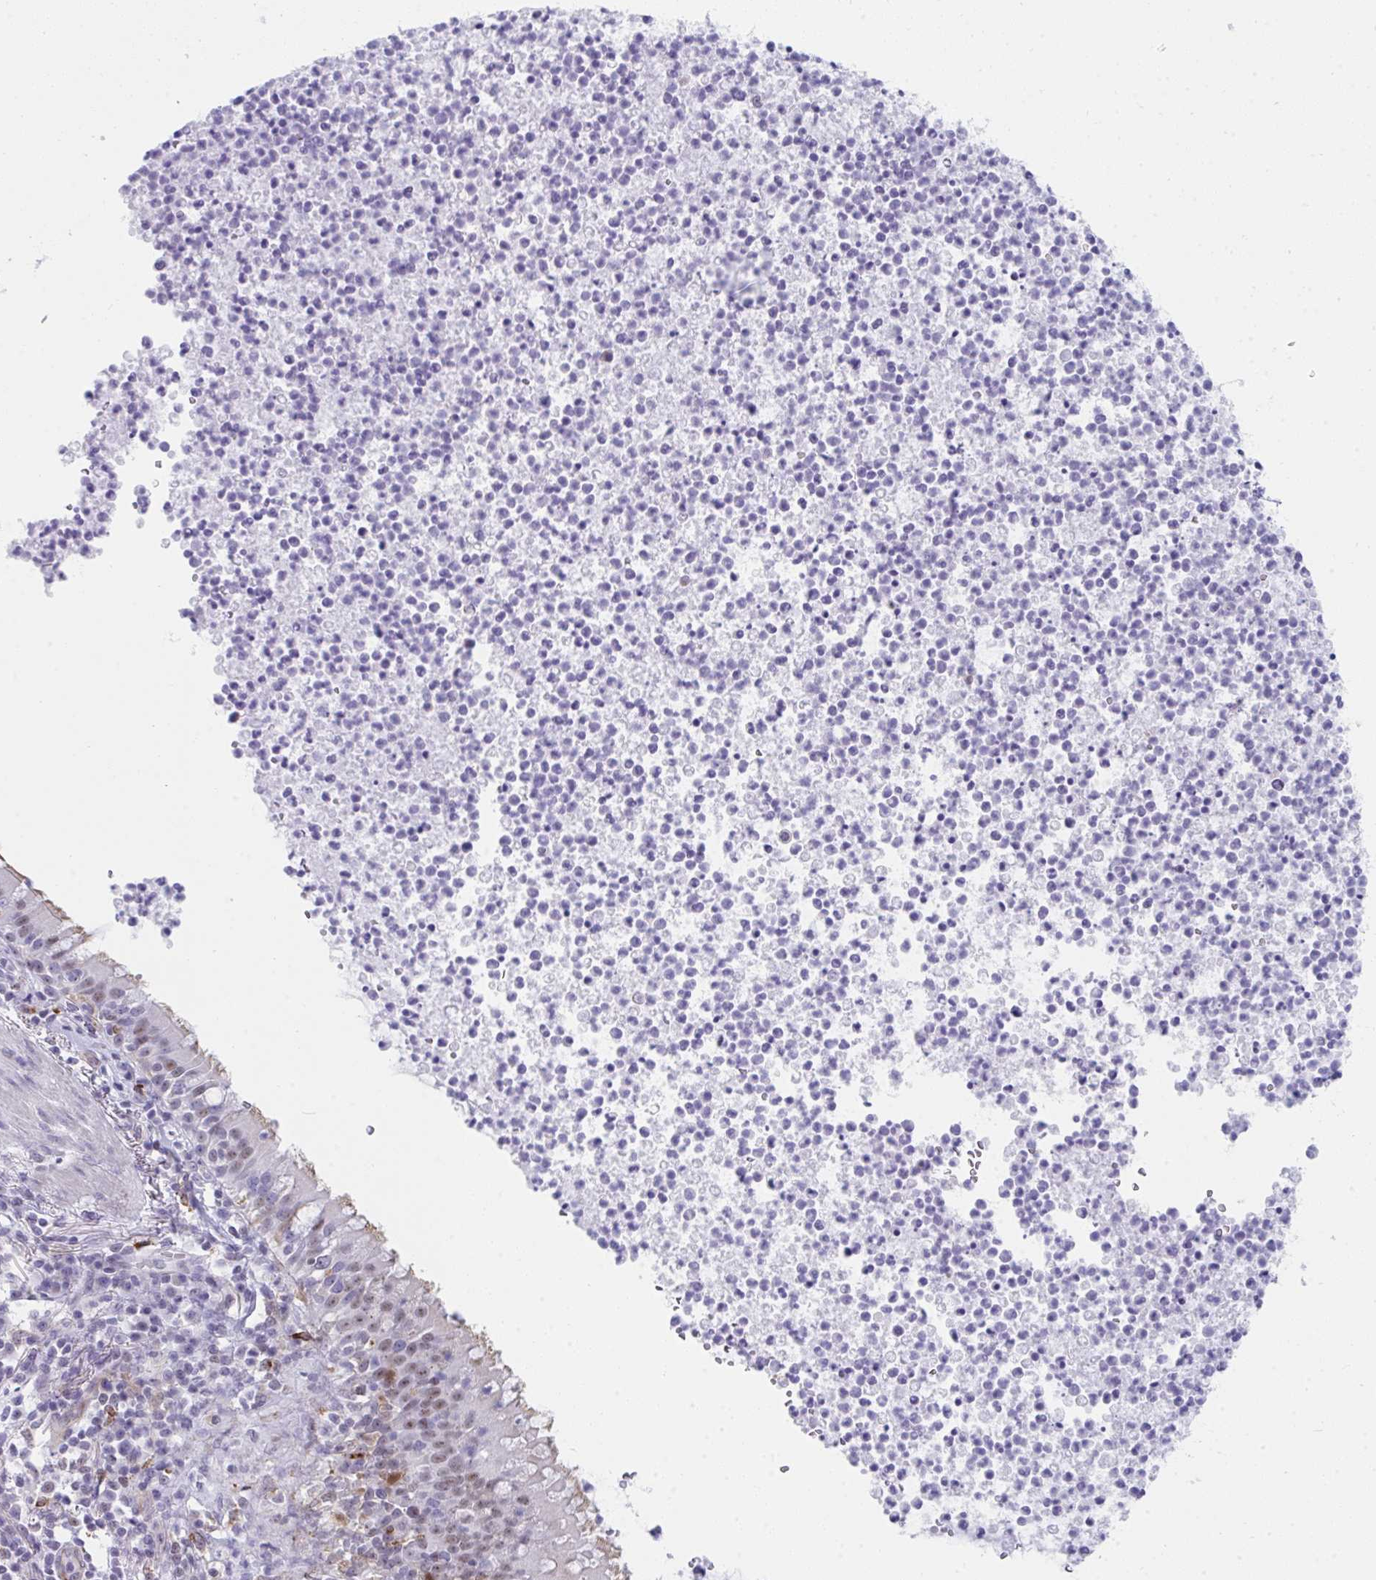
{"staining": {"intensity": "weak", "quantity": "25%-75%", "location": "cytoplasmic/membranous,nuclear"}, "tissue": "bronchus", "cell_type": "Respiratory epithelial cells", "image_type": "normal", "snomed": [{"axis": "morphology", "description": "Normal tissue, NOS"}, {"axis": "topography", "description": "Cartilage tissue"}, {"axis": "topography", "description": "Bronchus"}], "caption": "High-power microscopy captured an IHC photomicrograph of unremarkable bronchus, revealing weak cytoplasmic/membranous,nuclear positivity in about 25%-75% of respiratory epithelial cells. Ihc stains the protein of interest in brown and the nuclei are stained blue.", "gene": "CDK13", "patient": {"sex": "male", "age": 56}}